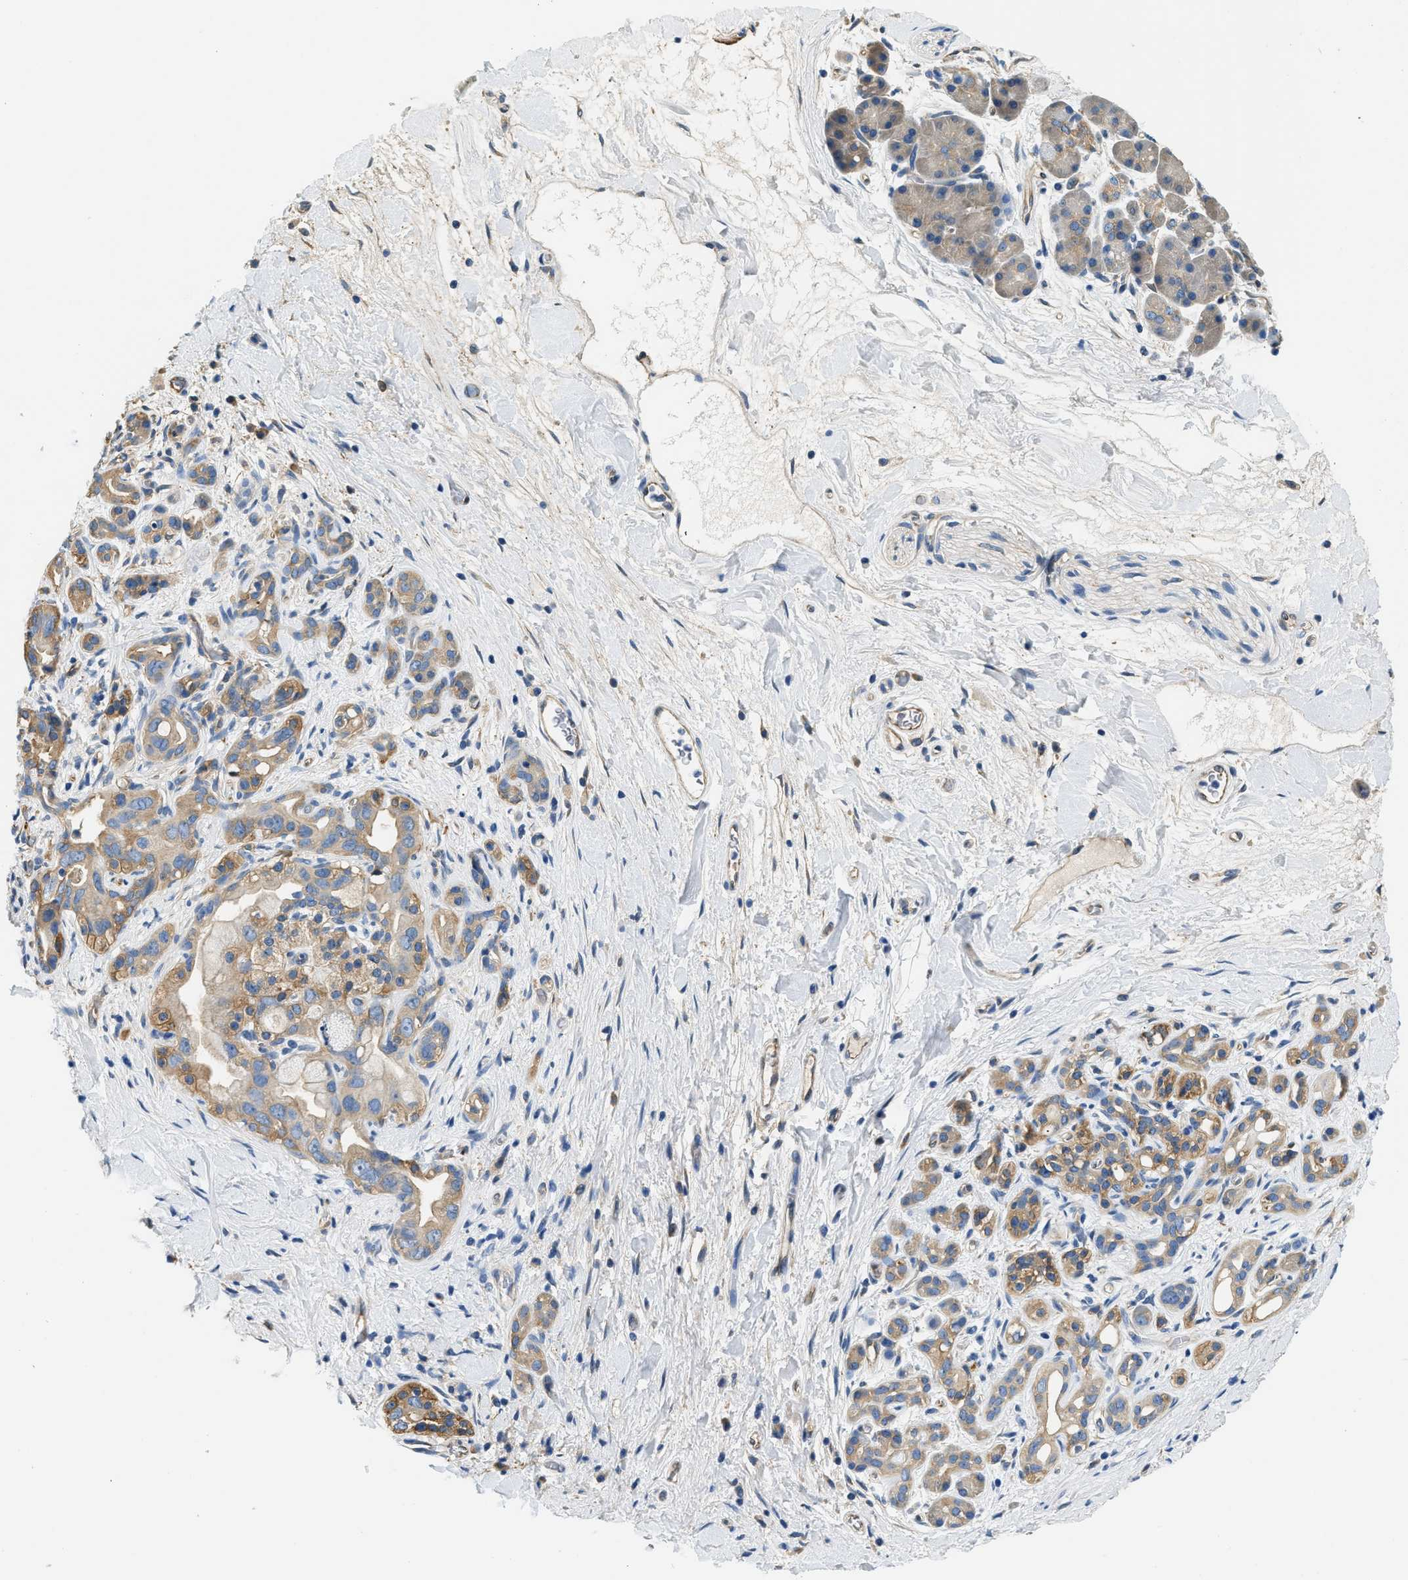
{"staining": {"intensity": "moderate", "quantity": ">75%", "location": "cytoplasmic/membranous"}, "tissue": "pancreatic cancer", "cell_type": "Tumor cells", "image_type": "cancer", "snomed": [{"axis": "morphology", "description": "Adenocarcinoma, NOS"}, {"axis": "topography", "description": "Pancreas"}], "caption": "The image shows staining of pancreatic adenocarcinoma, revealing moderate cytoplasmic/membranous protein staining (brown color) within tumor cells.", "gene": "PPP2R1B", "patient": {"sex": "male", "age": 55}}